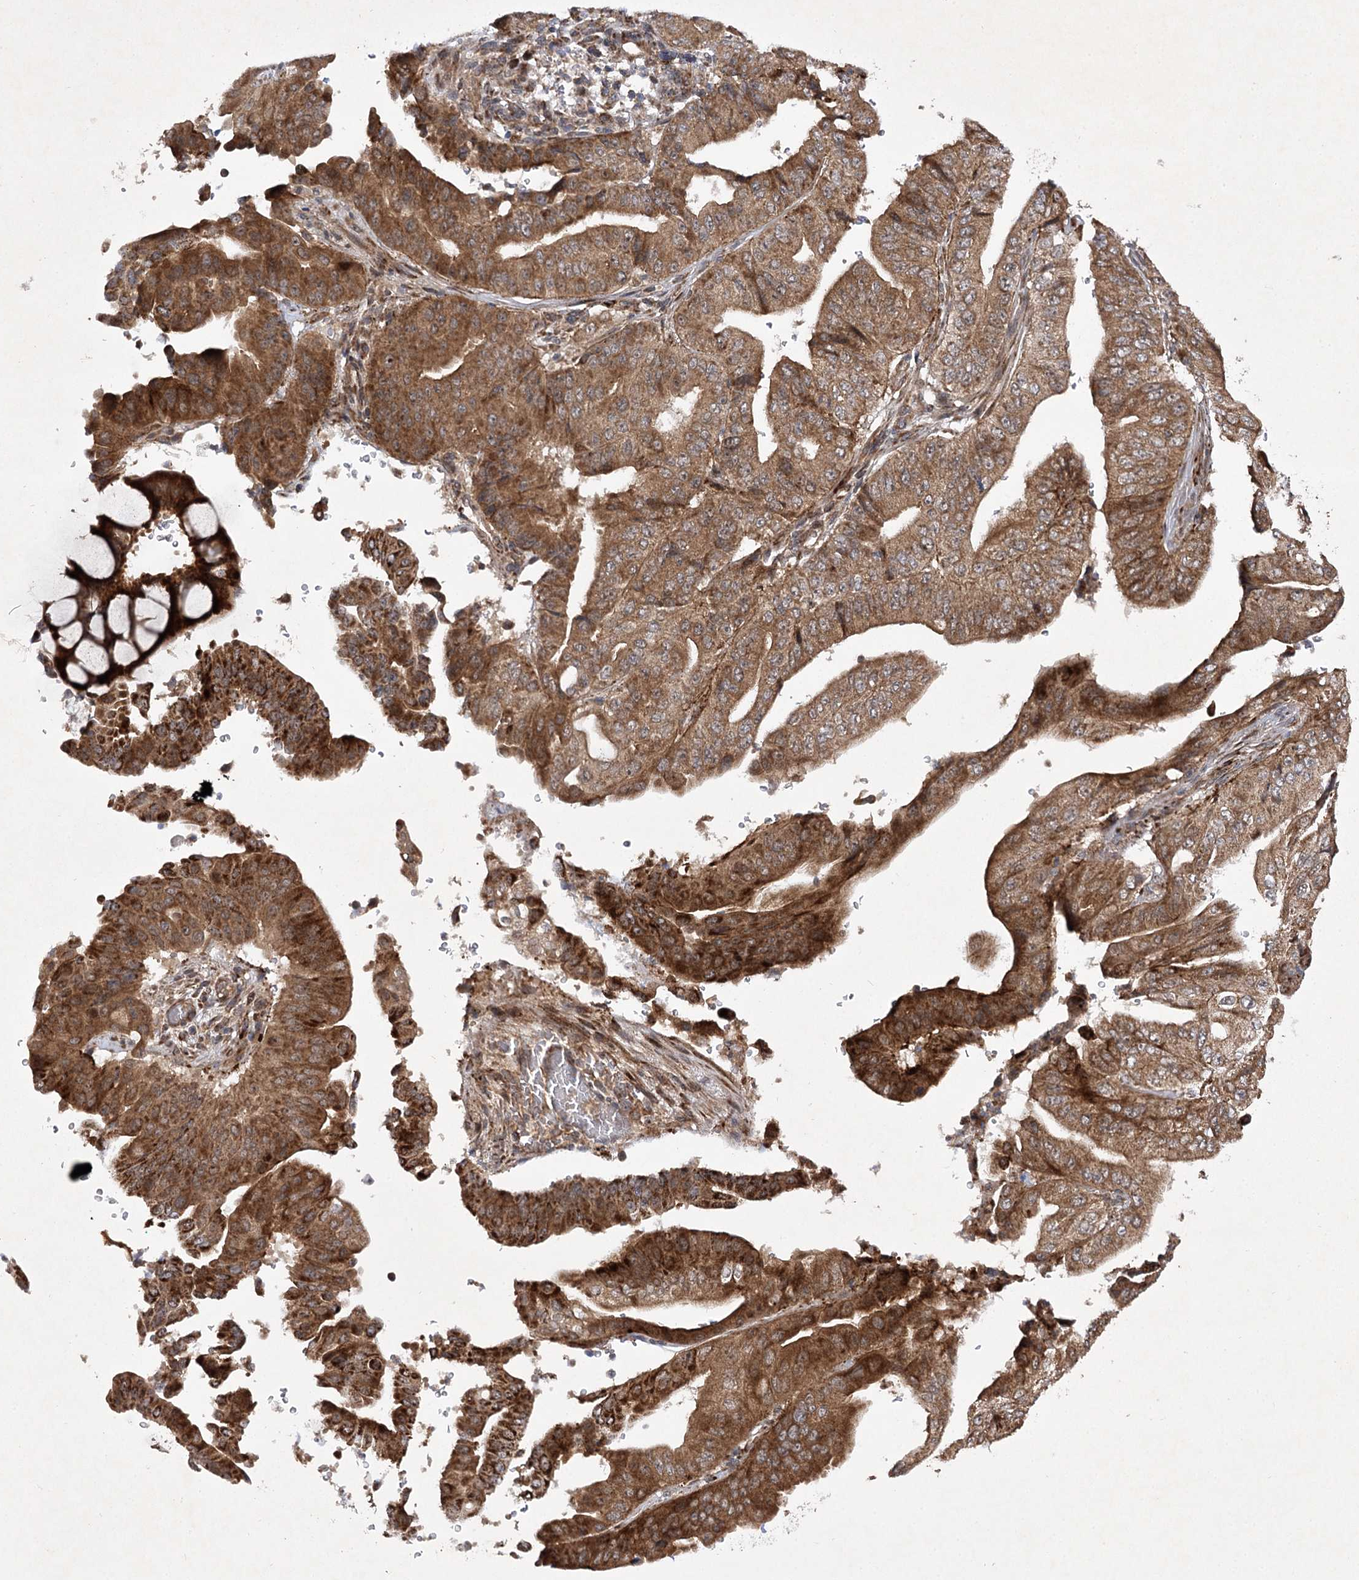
{"staining": {"intensity": "strong", "quantity": ">75%", "location": "cytoplasmic/membranous"}, "tissue": "pancreatic cancer", "cell_type": "Tumor cells", "image_type": "cancer", "snomed": [{"axis": "morphology", "description": "Adenocarcinoma, NOS"}, {"axis": "topography", "description": "Pancreas"}], "caption": "Human pancreatic adenocarcinoma stained with a brown dye reveals strong cytoplasmic/membranous positive staining in approximately >75% of tumor cells.", "gene": "SCRN3", "patient": {"sex": "female", "age": 77}}